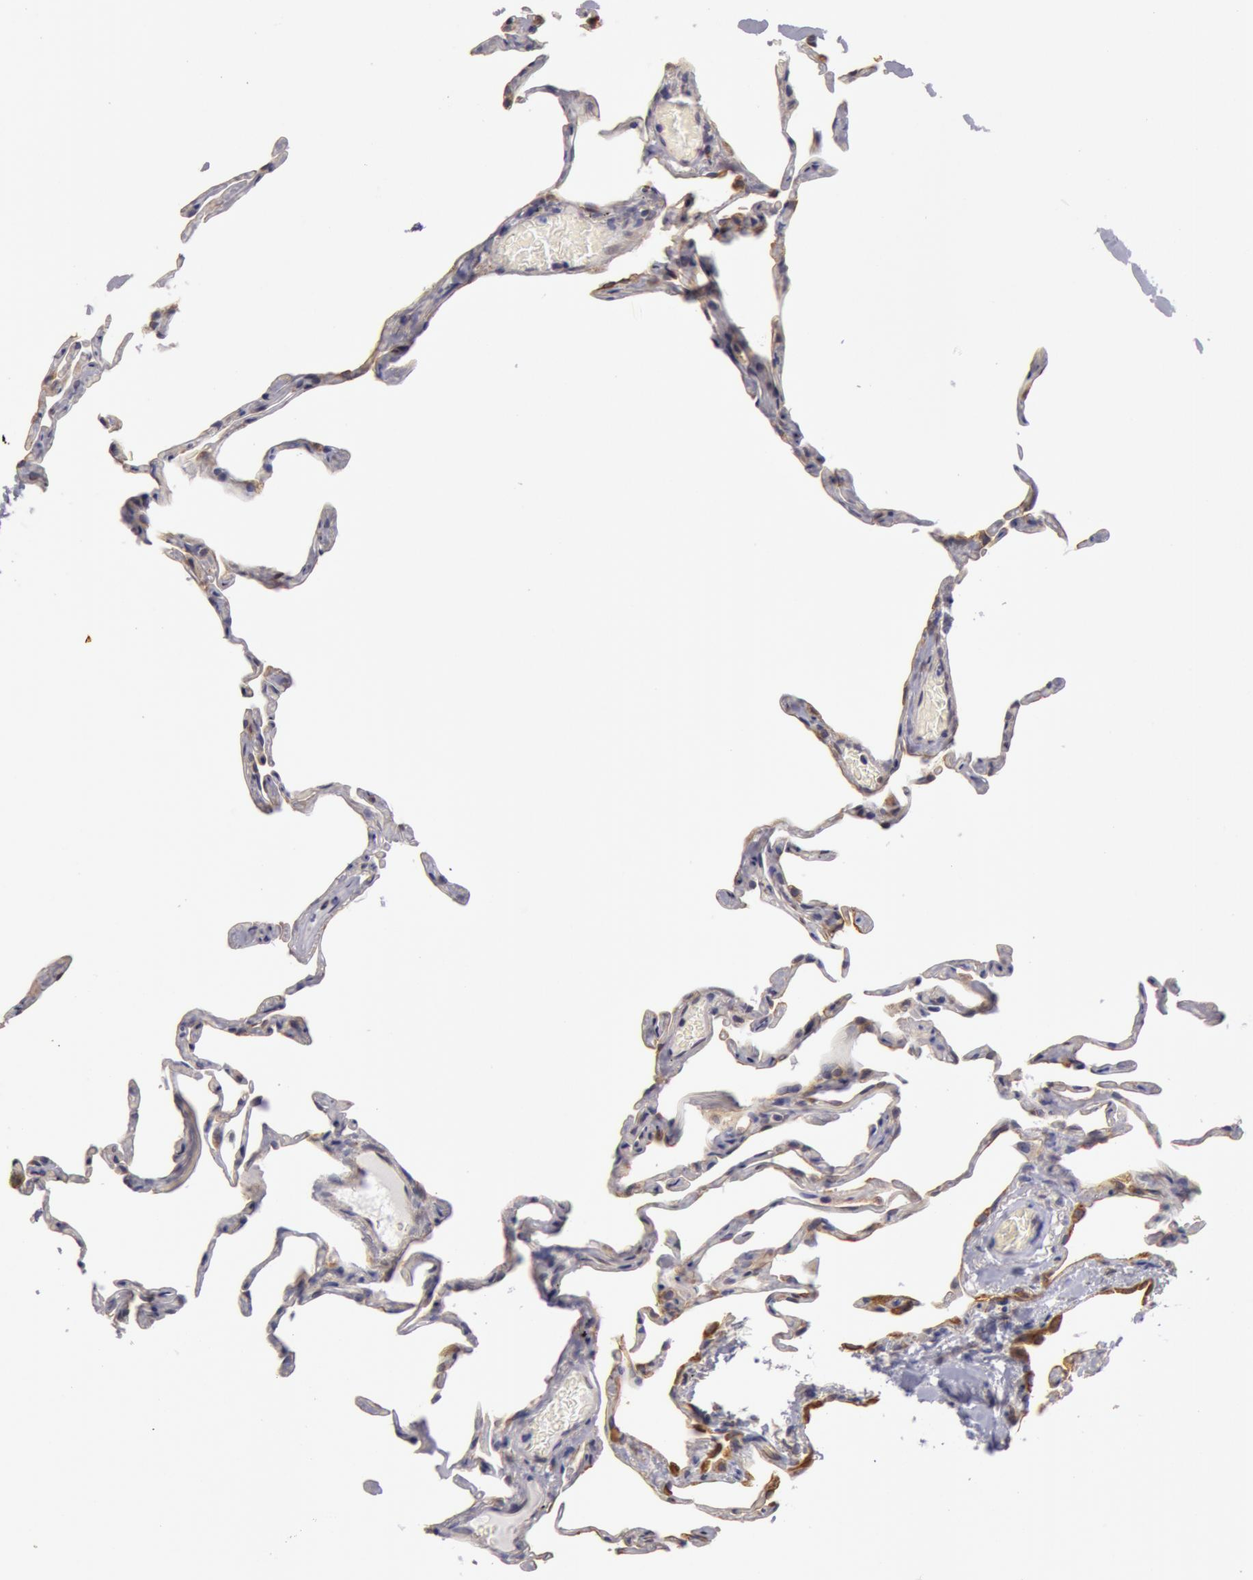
{"staining": {"intensity": "moderate", "quantity": "25%-75%", "location": "cytoplasmic/membranous"}, "tissue": "lung", "cell_type": "Alveolar cells", "image_type": "normal", "snomed": [{"axis": "morphology", "description": "Normal tissue, NOS"}, {"axis": "topography", "description": "Lung"}], "caption": "An image of lung stained for a protein displays moderate cytoplasmic/membranous brown staining in alveolar cells. Nuclei are stained in blue.", "gene": "KRT18", "patient": {"sex": "female", "age": 75}}